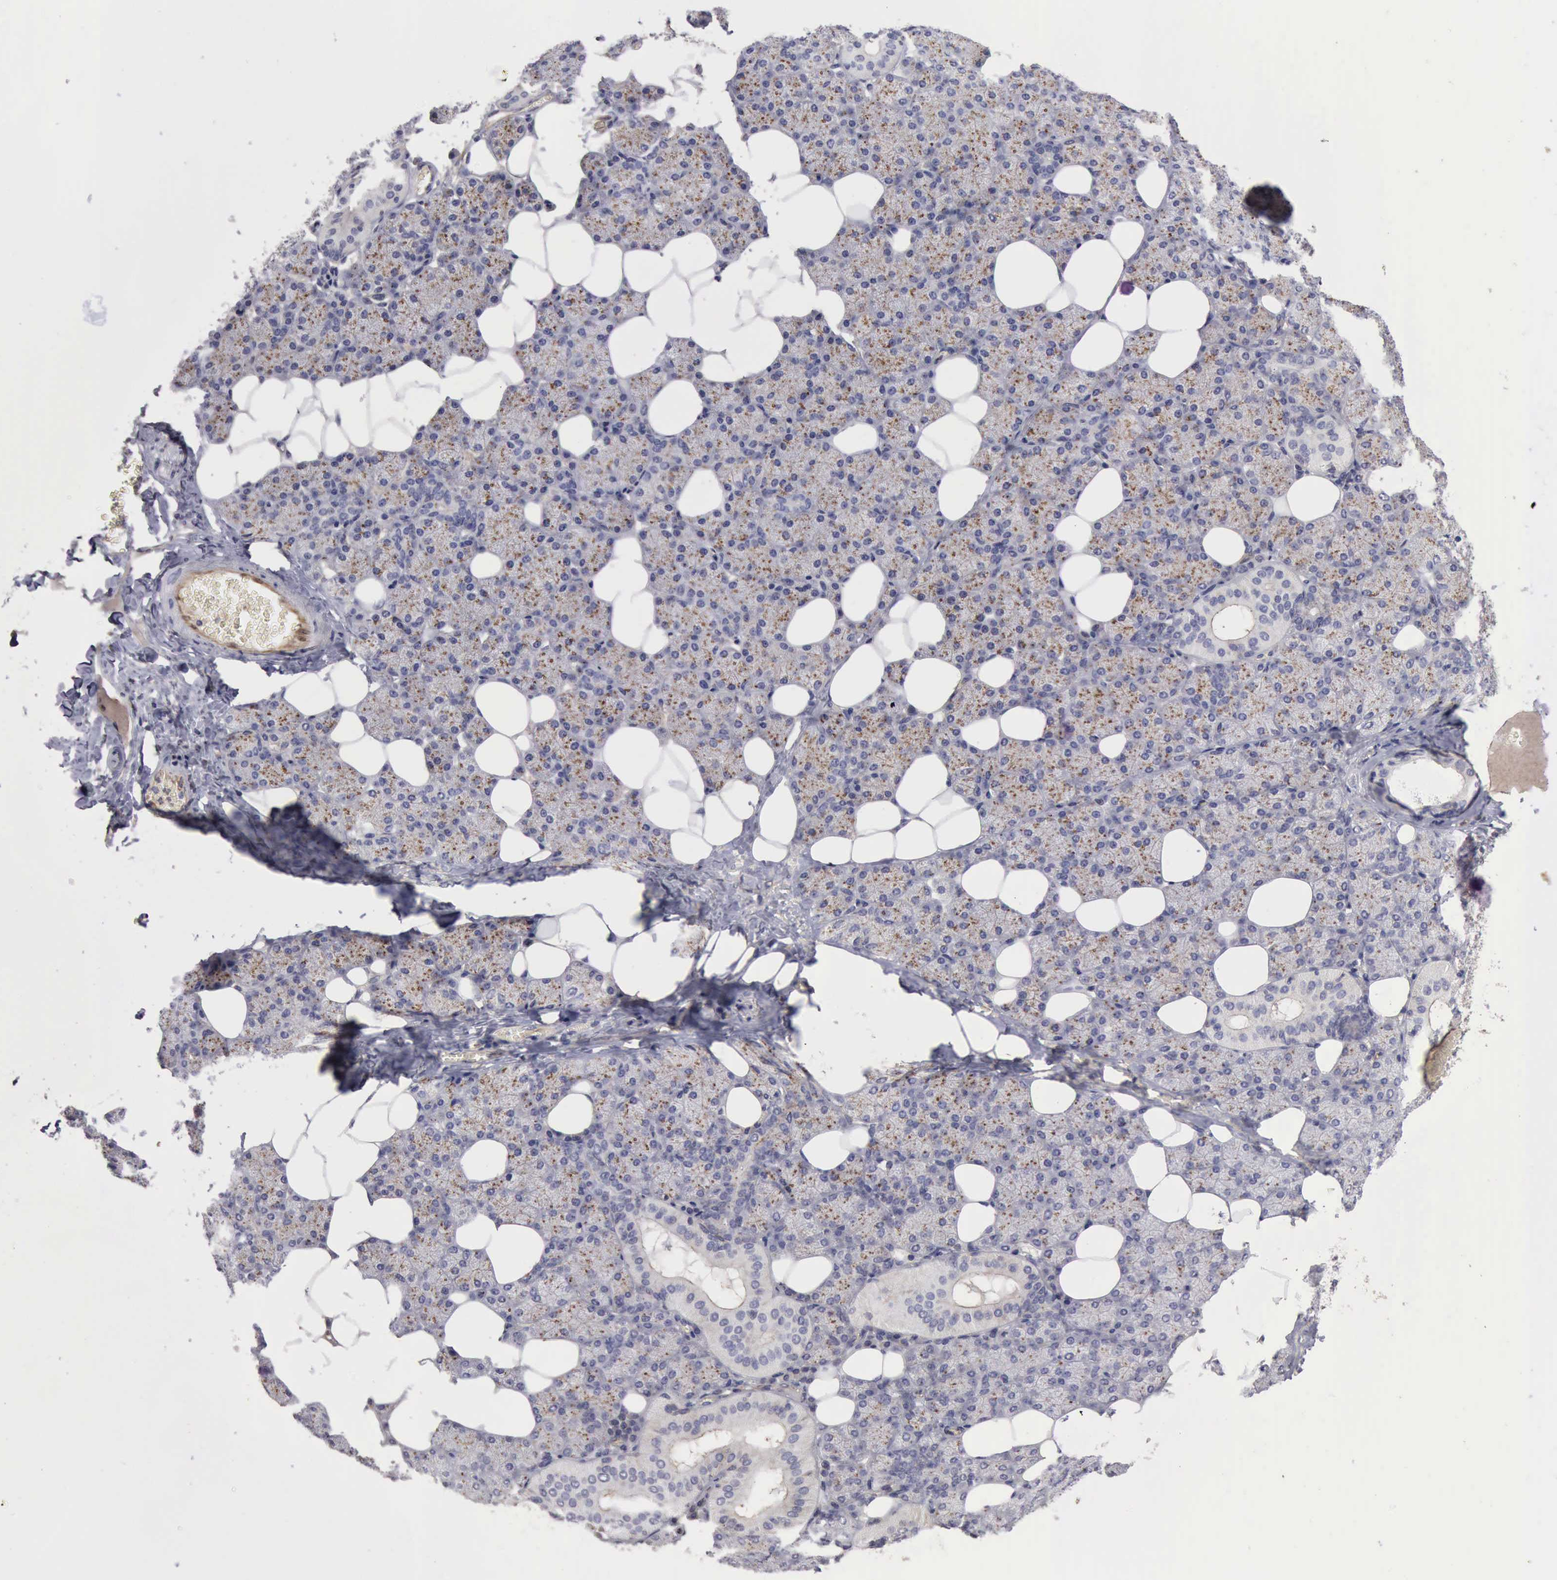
{"staining": {"intensity": "negative", "quantity": "none", "location": "none"}, "tissue": "salivary gland", "cell_type": "Glandular cells", "image_type": "normal", "snomed": [{"axis": "morphology", "description": "Normal tissue, NOS"}, {"axis": "topography", "description": "Lymph node"}, {"axis": "topography", "description": "Salivary gland"}], "caption": "Immunohistochemistry of benign salivary gland displays no staining in glandular cells. (DAB immunohistochemistry (IHC) visualized using brightfield microscopy, high magnification).", "gene": "BMX", "patient": {"sex": "male", "age": 8}}